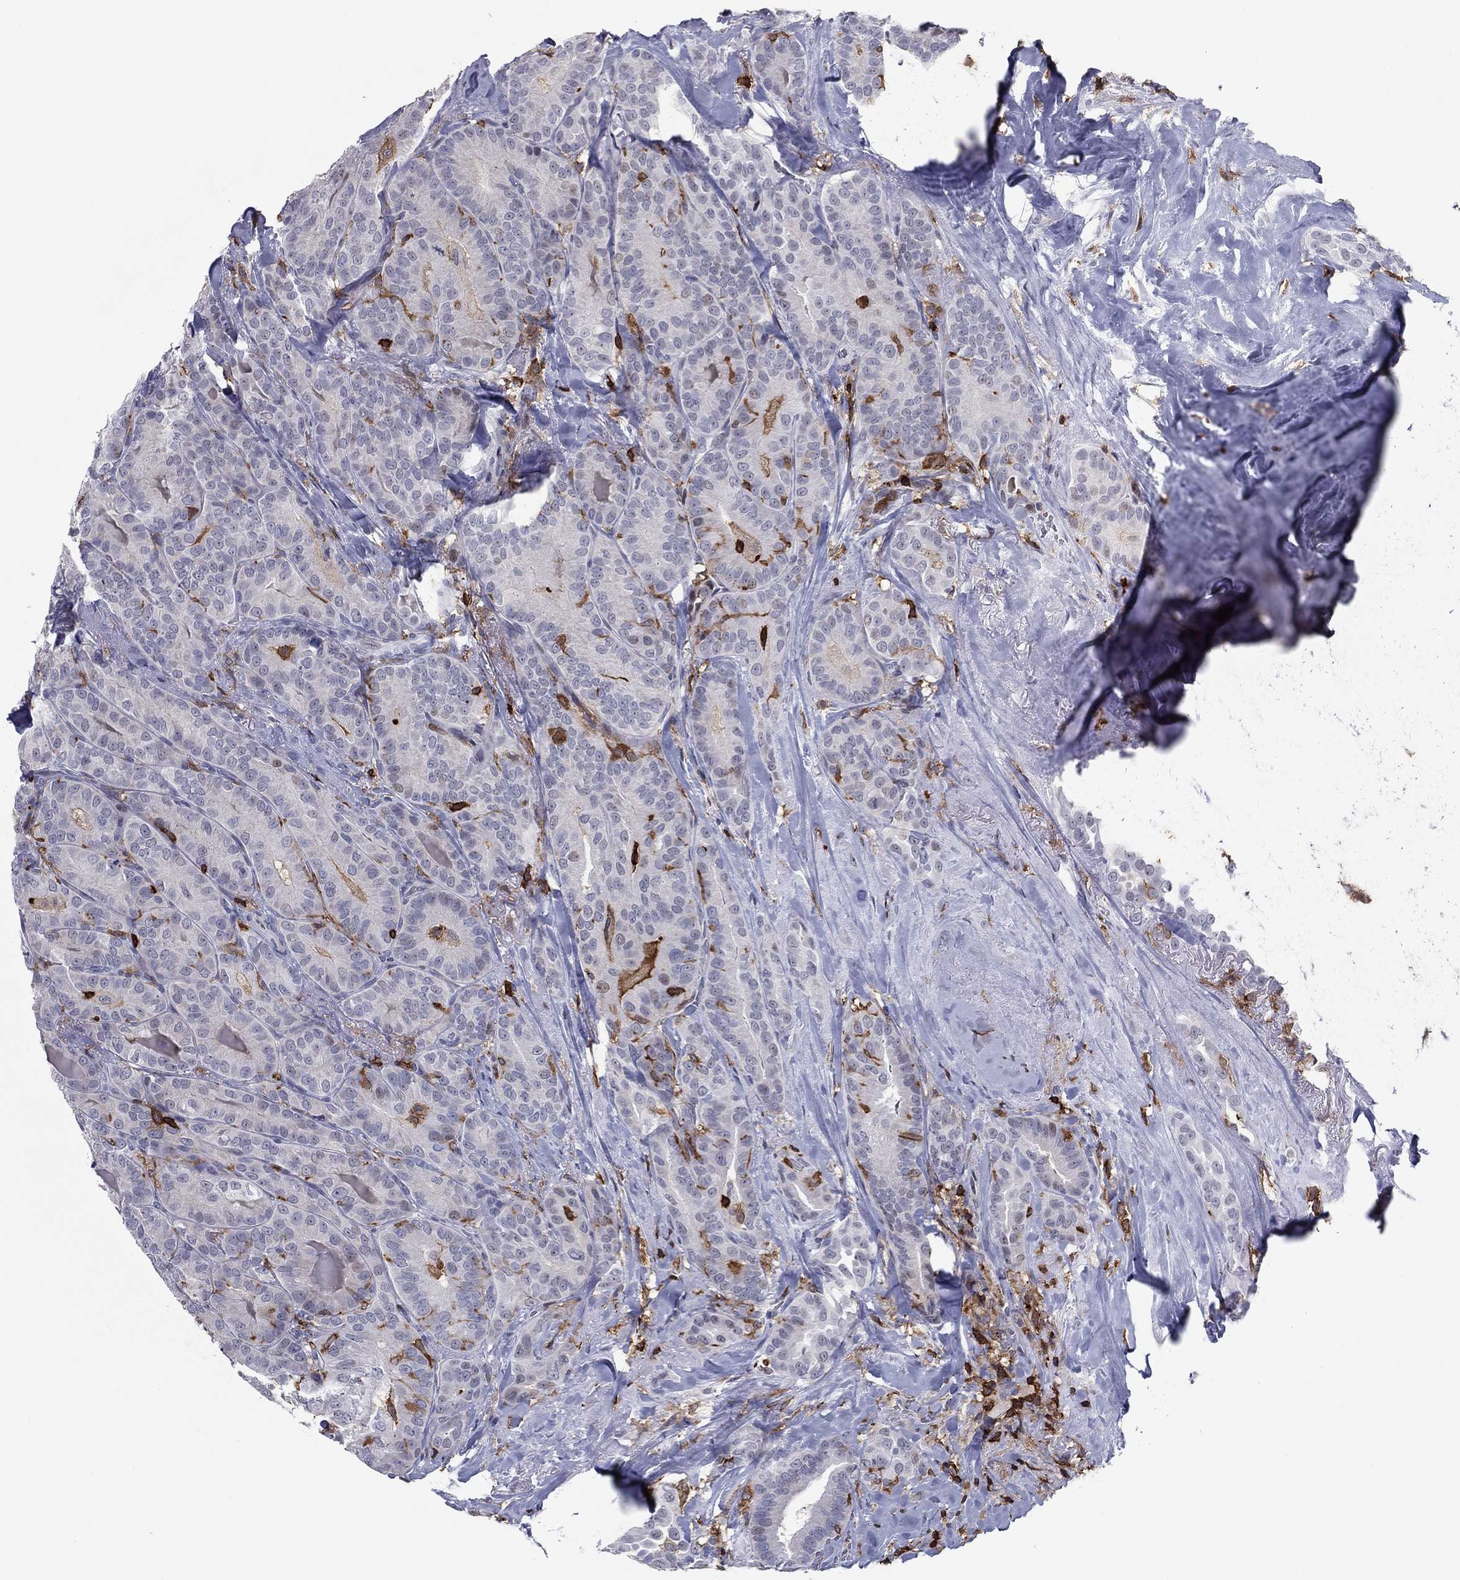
{"staining": {"intensity": "negative", "quantity": "none", "location": "none"}, "tissue": "thyroid cancer", "cell_type": "Tumor cells", "image_type": "cancer", "snomed": [{"axis": "morphology", "description": "Papillary adenocarcinoma, NOS"}, {"axis": "topography", "description": "Thyroid gland"}], "caption": "Tumor cells are negative for protein expression in human papillary adenocarcinoma (thyroid).", "gene": "ARHGAP27", "patient": {"sex": "male", "age": 61}}